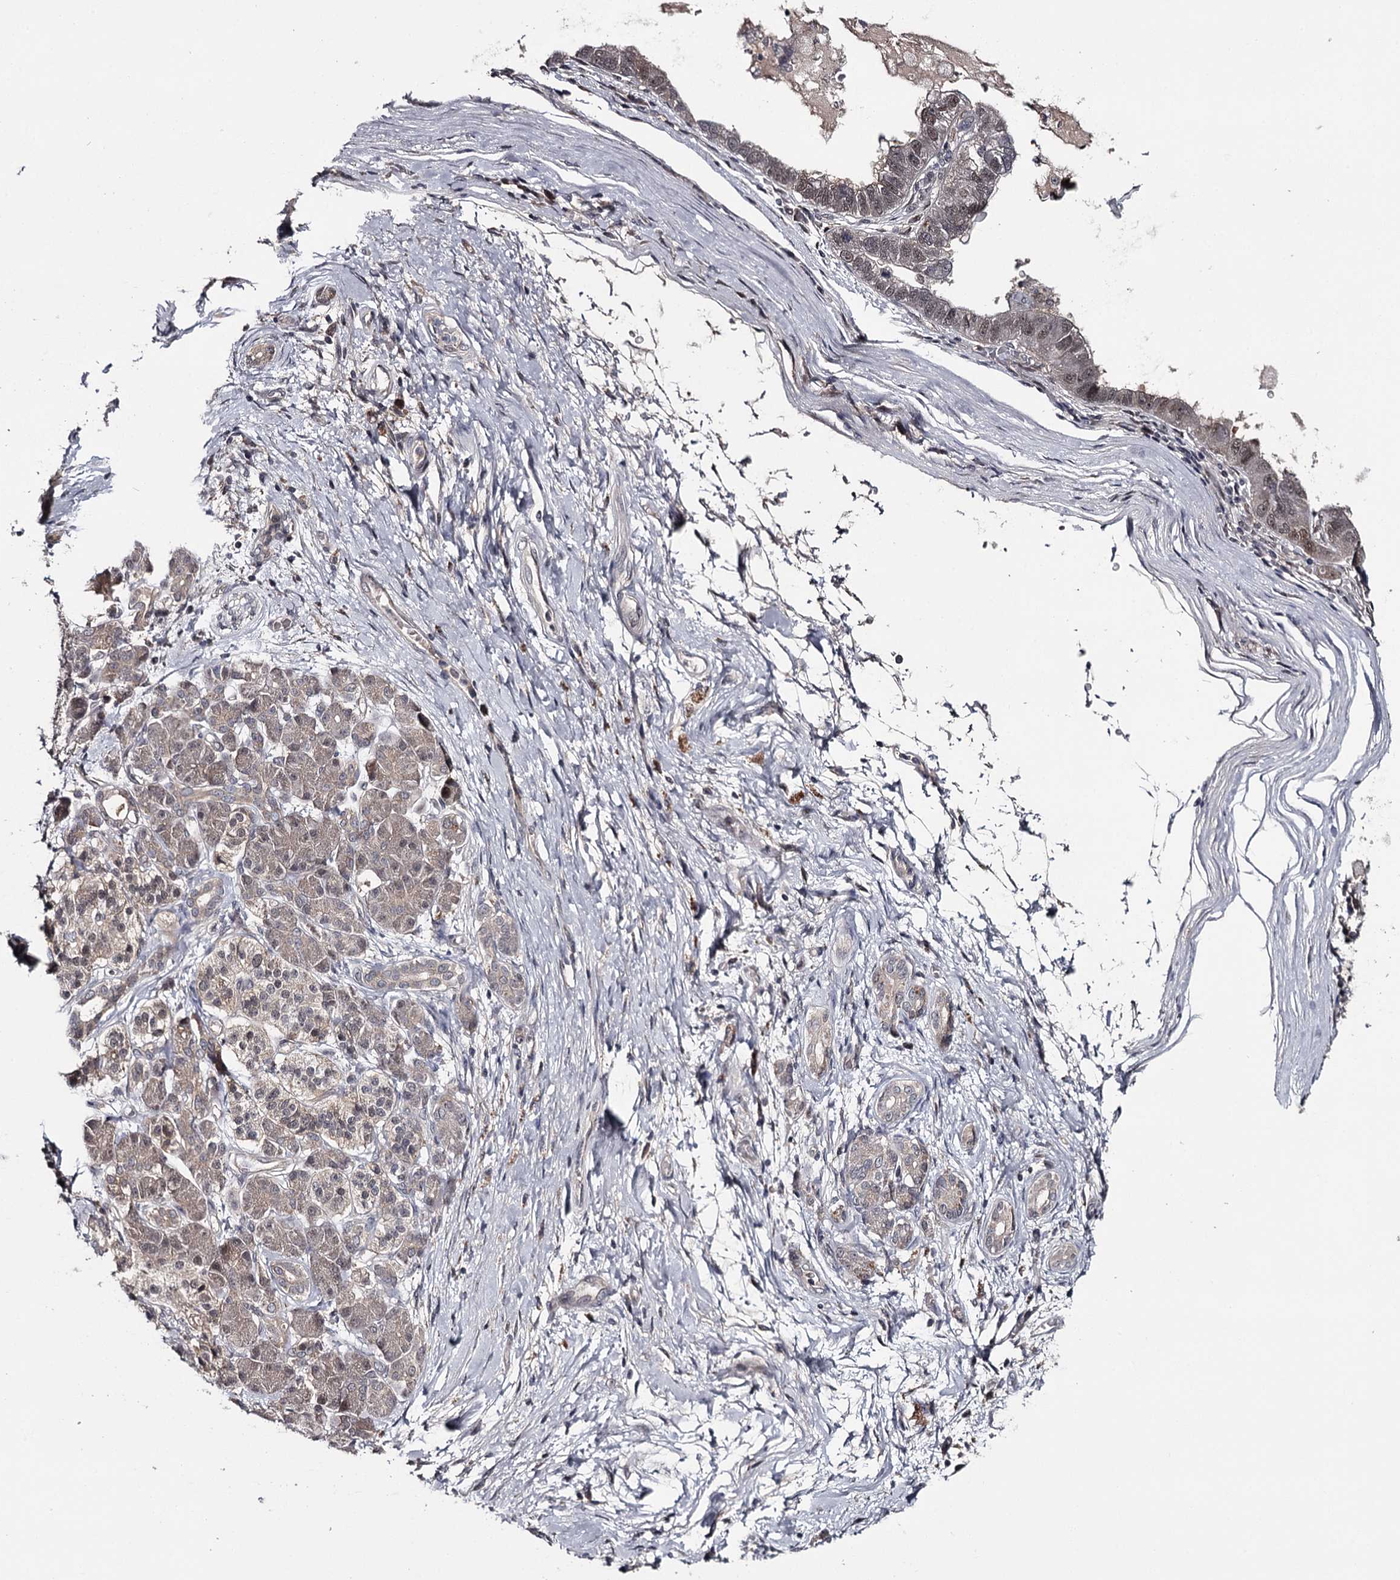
{"staining": {"intensity": "weak", "quantity": "<25%", "location": "nuclear"}, "tissue": "pancreatic cancer", "cell_type": "Tumor cells", "image_type": "cancer", "snomed": [{"axis": "morphology", "description": "Adenocarcinoma, NOS"}, {"axis": "topography", "description": "Pancreas"}], "caption": "Immunohistochemistry (IHC) of human adenocarcinoma (pancreatic) demonstrates no expression in tumor cells.", "gene": "GTSF1", "patient": {"sex": "female", "age": 61}}